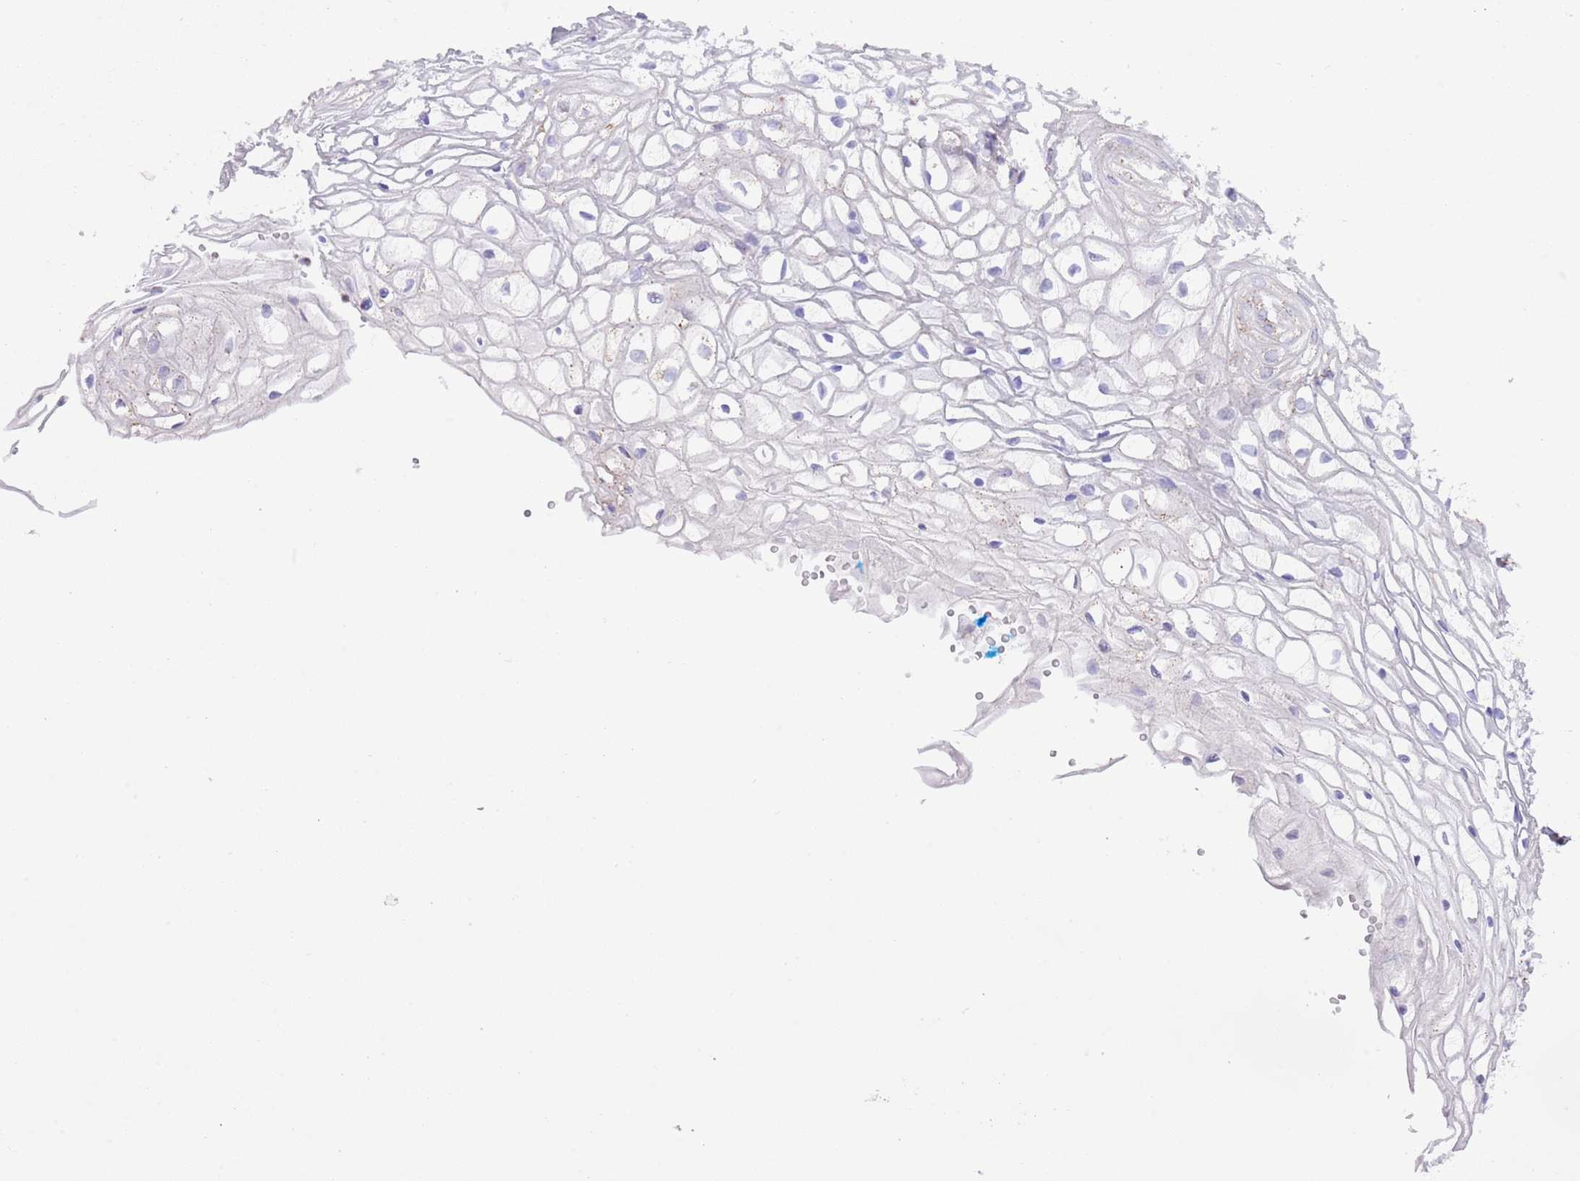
{"staining": {"intensity": "weak", "quantity": "<25%", "location": "cytoplasmic/membranous"}, "tissue": "vagina", "cell_type": "Squamous epithelial cells", "image_type": "normal", "snomed": [{"axis": "morphology", "description": "Normal tissue, NOS"}, {"axis": "topography", "description": "Vagina"}], "caption": "Immunohistochemistry image of normal vagina: vagina stained with DAB demonstrates no significant protein staining in squamous epithelial cells. The staining was performed using DAB to visualize the protein expression in brown, while the nuclei were stained in blue with hematoxylin (Magnification: 20x).", "gene": "TEKTIP1", "patient": {"sex": "female", "age": 34}}